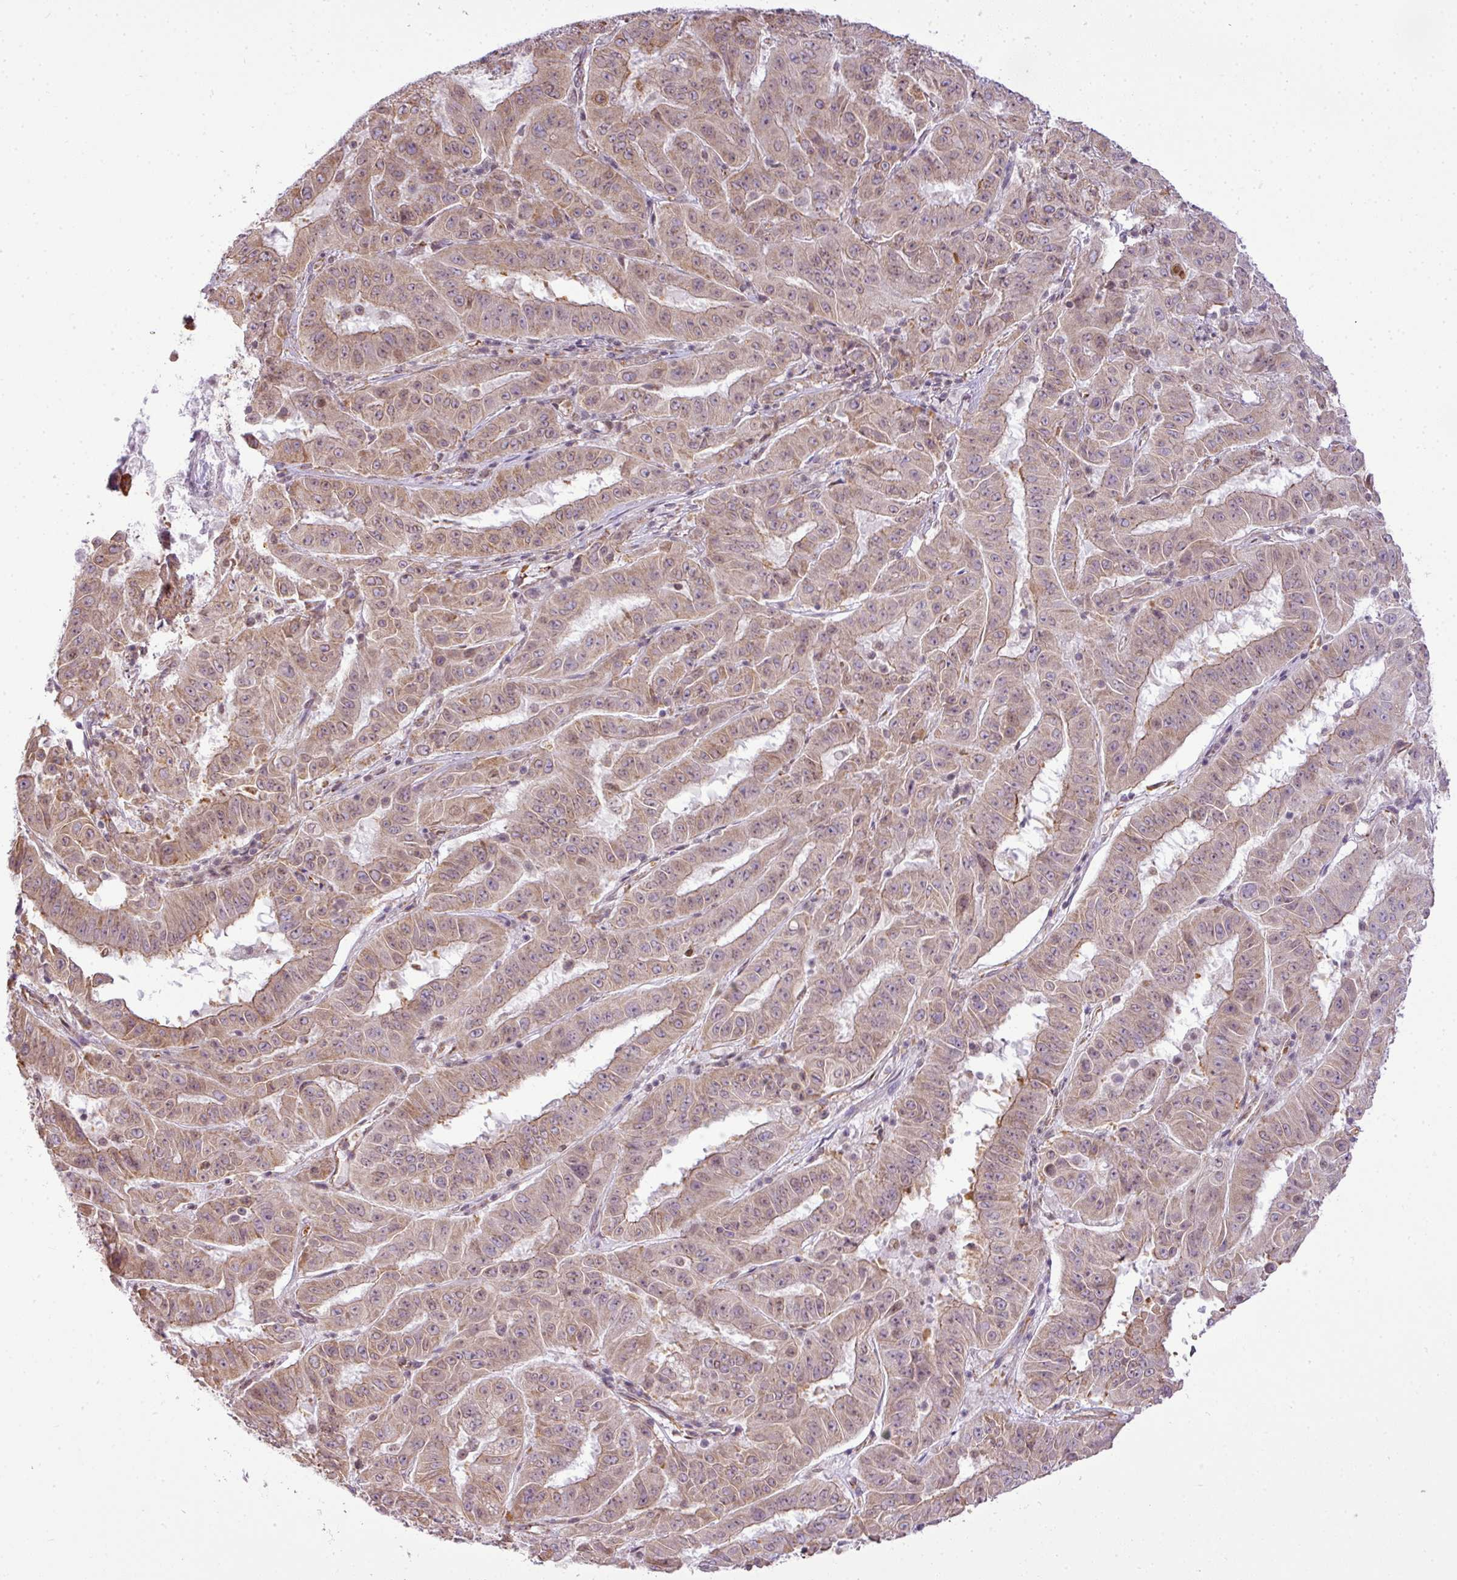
{"staining": {"intensity": "weak", "quantity": "25%-75%", "location": "cytoplasmic/membranous,nuclear"}, "tissue": "pancreatic cancer", "cell_type": "Tumor cells", "image_type": "cancer", "snomed": [{"axis": "morphology", "description": "Adenocarcinoma, NOS"}, {"axis": "topography", "description": "Pancreas"}], "caption": "Pancreatic adenocarcinoma stained with a brown dye exhibits weak cytoplasmic/membranous and nuclear positive expression in approximately 25%-75% of tumor cells.", "gene": "COX18", "patient": {"sex": "male", "age": 63}}